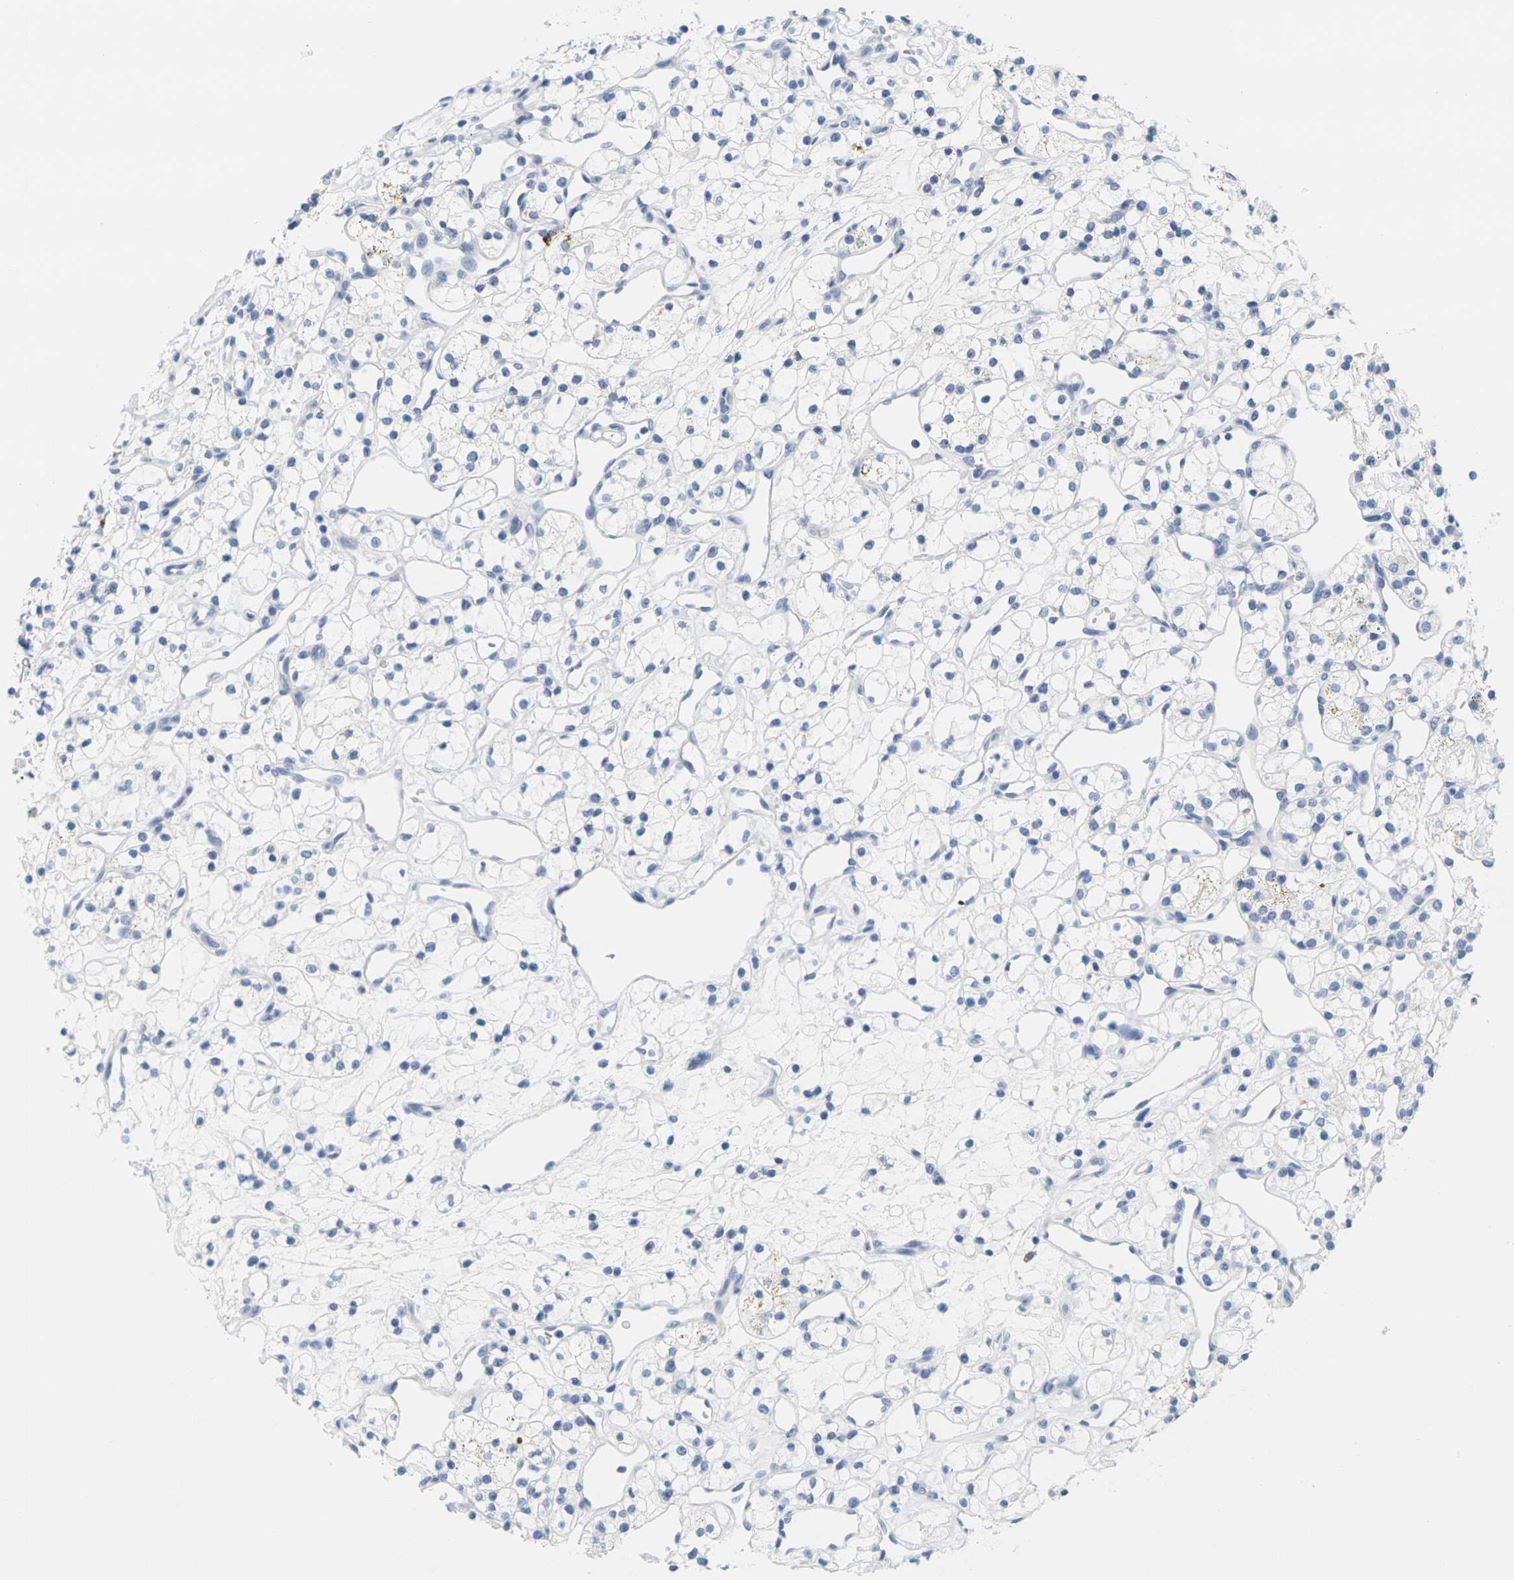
{"staining": {"intensity": "negative", "quantity": "none", "location": "none"}, "tissue": "renal cancer", "cell_type": "Tumor cells", "image_type": "cancer", "snomed": [{"axis": "morphology", "description": "Adenocarcinoma, NOS"}, {"axis": "topography", "description": "Kidney"}], "caption": "Human adenocarcinoma (renal) stained for a protein using immunohistochemistry demonstrates no expression in tumor cells.", "gene": "HLA-DOB", "patient": {"sex": "female", "age": 60}}